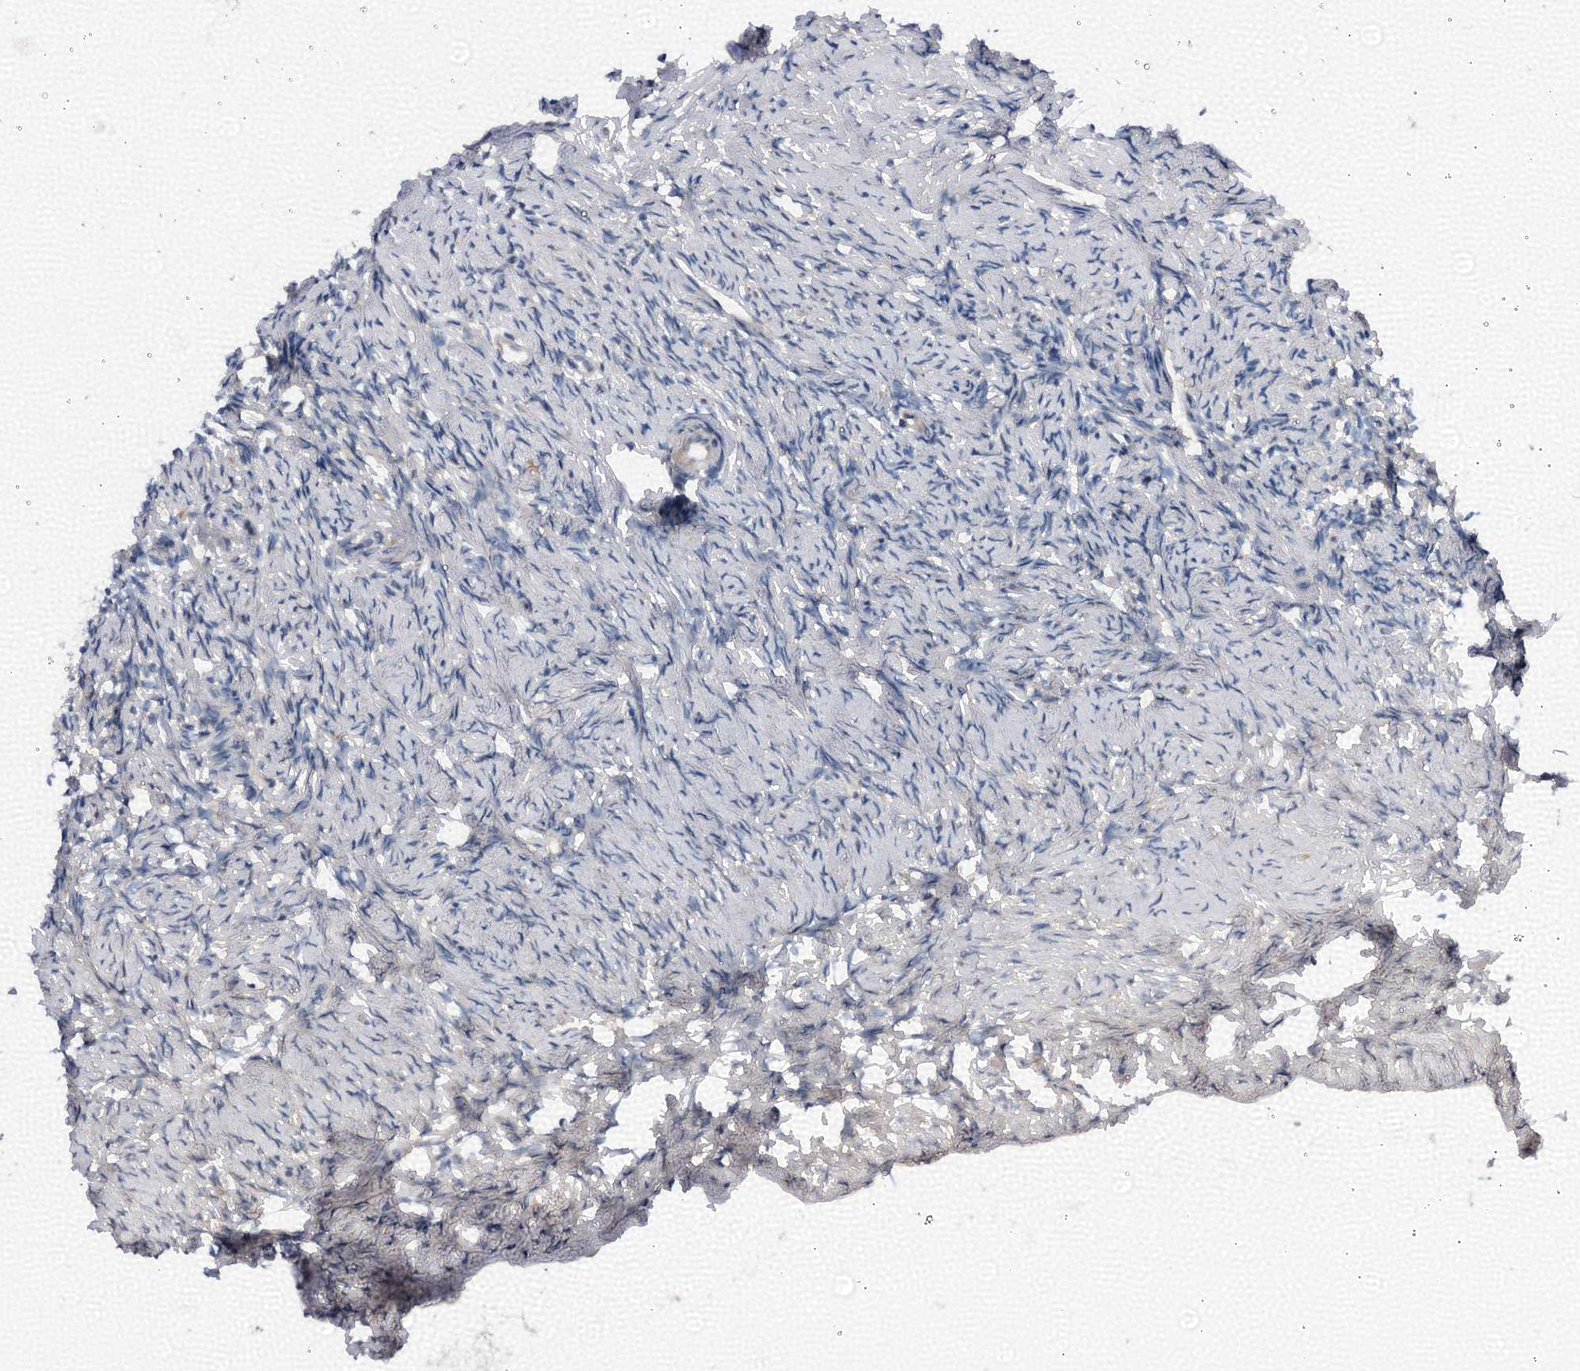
{"staining": {"intensity": "negative", "quantity": "none", "location": "none"}, "tissue": "ovary", "cell_type": "Ovarian stroma cells", "image_type": "normal", "snomed": [{"axis": "morphology", "description": "Normal tissue, NOS"}, {"axis": "topography", "description": "Ovary"}], "caption": "This is an immunohistochemistry (IHC) micrograph of unremarkable human ovary. There is no staining in ovarian stroma cells.", "gene": "STARD13", "patient": {"sex": "female", "age": 51}}